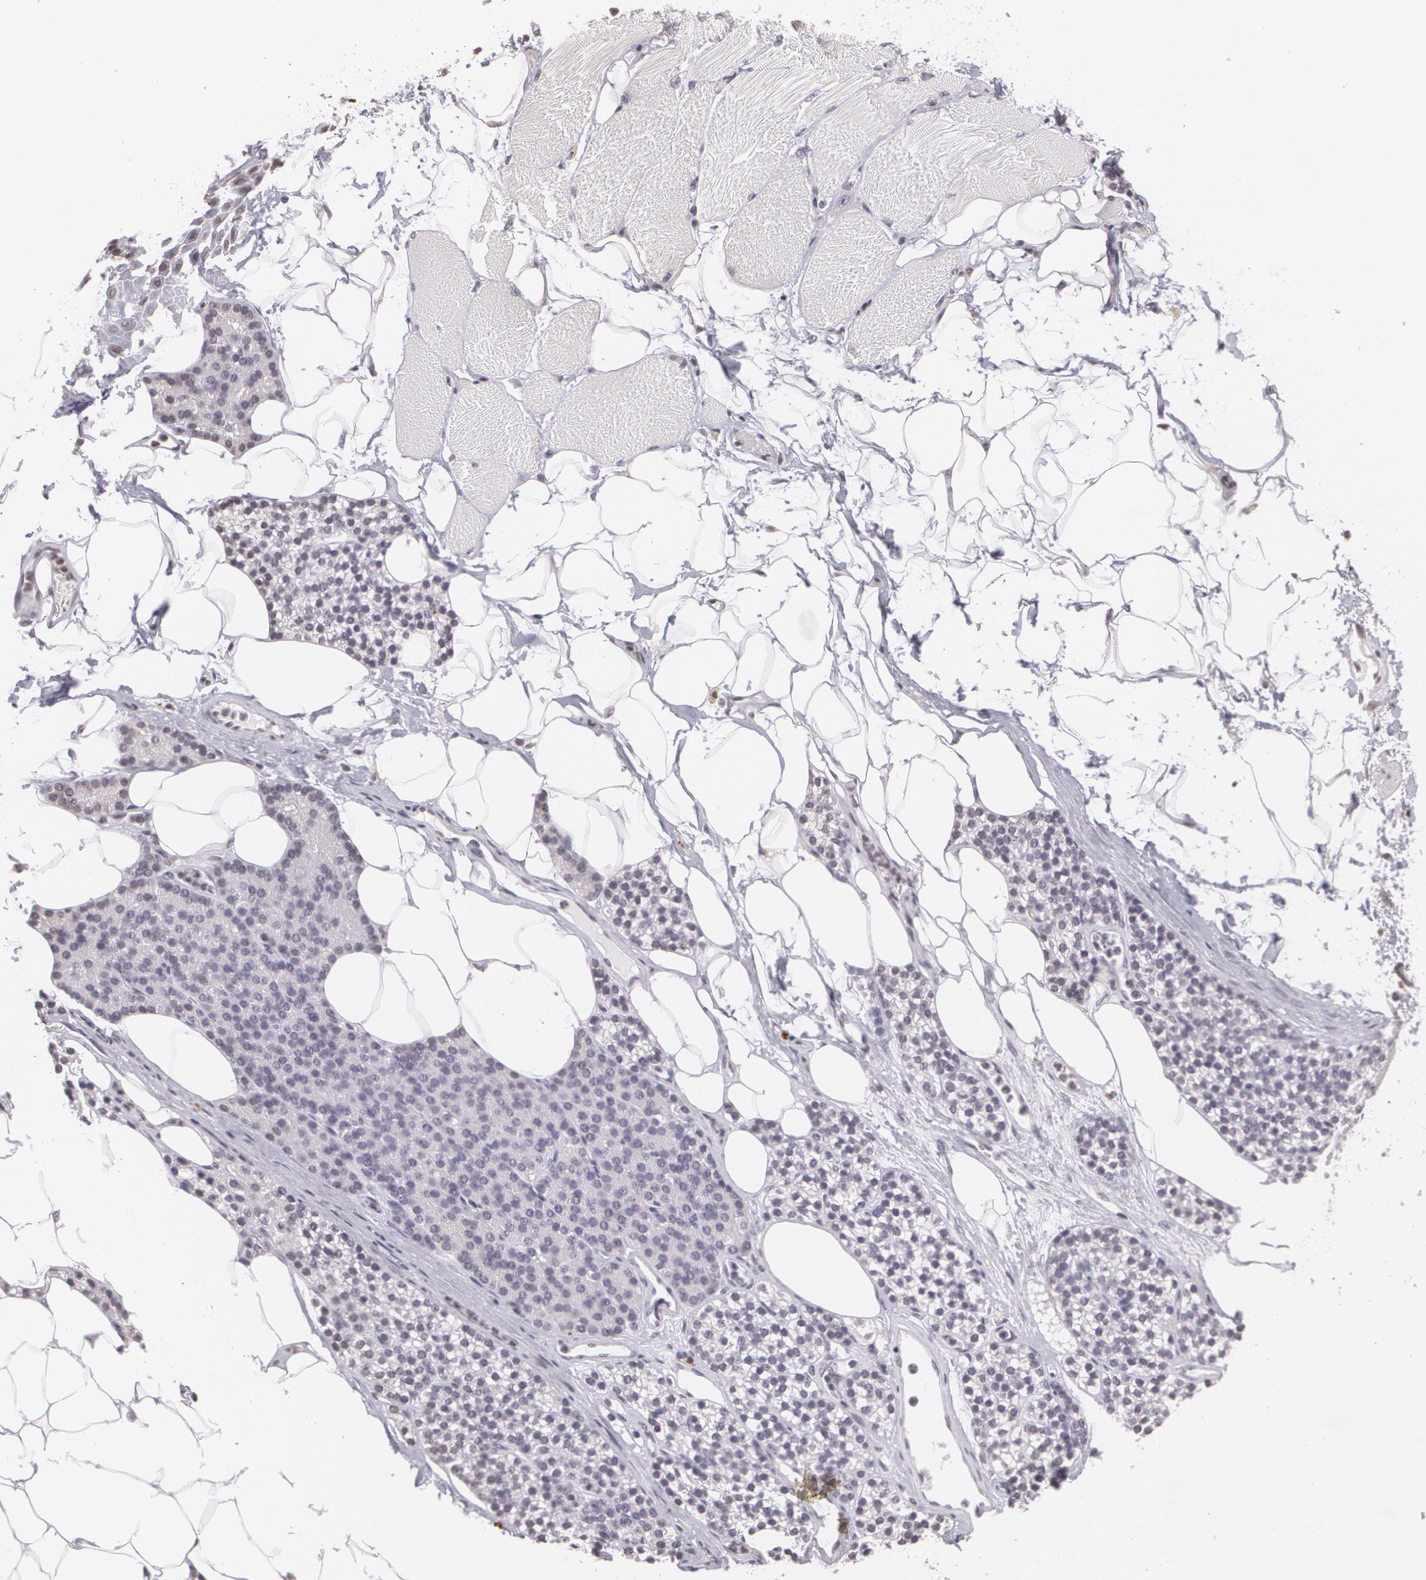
{"staining": {"intensity": "negative", "quantity": "none", "location": "none"}, "tissue": "skeletal muscle", "cell_type": "Myocytes", "image_type": "normal", "snomed": [{"axis": "morphology", "description": "Normal tissue, NOS"}, {"axis": "topography", "description": "Skeletal muscle"}, {"axis": "topography", "description": "Parathyroid gland"}], "caption": "Micrograph shows no protein expression in myocytes of unremarkable skeletal muscle.", "gene": "MUC1", "patient": {"sex": "female", "age": 37}}